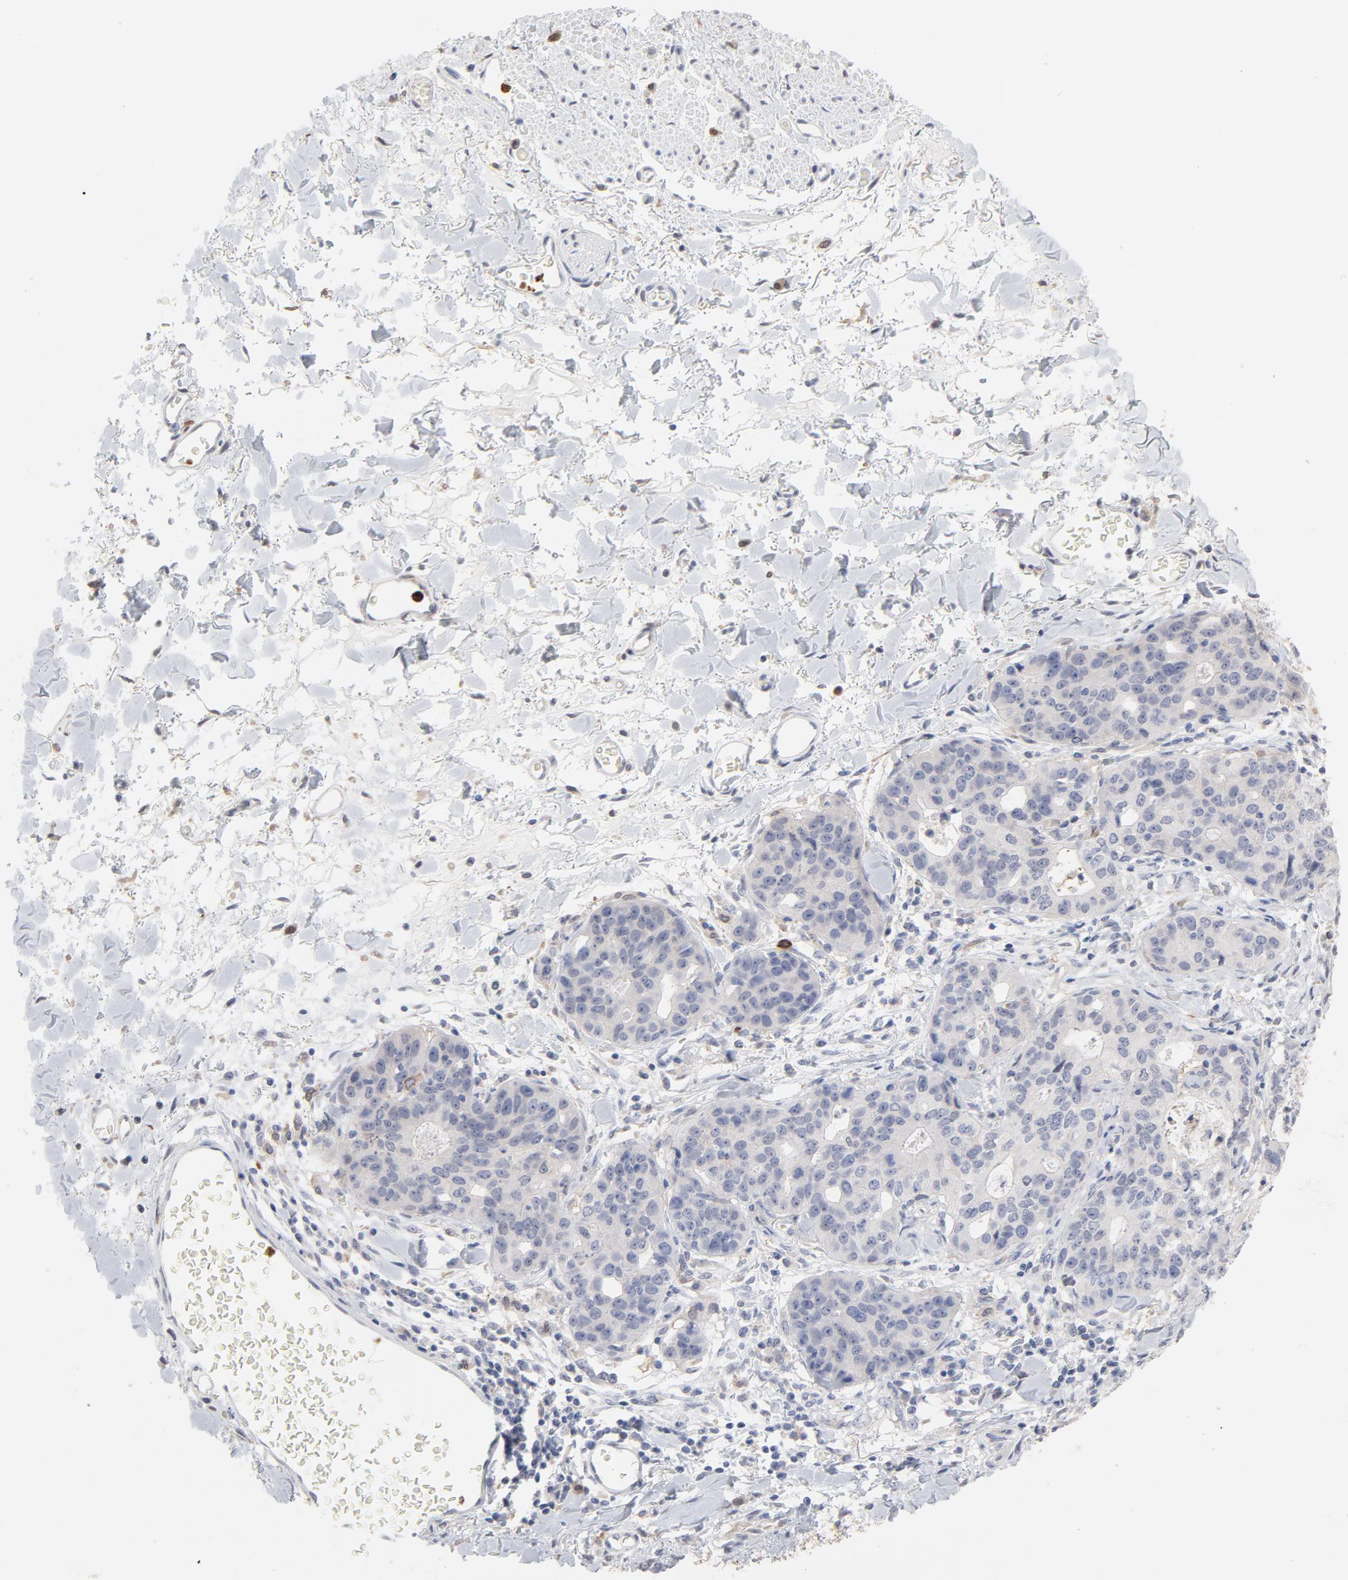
{"staining": {"intensity": "negative", "quantity": "none", "location": "none"}, "tissue": "stomach cancer", "cell_type": "Tumor cells", "image_type": "cancer", "snomed": [{"axis": "morphology", "description": "Adenocarcinoma, NOS"}, {"axis": "topography", "description": "Esophagus"}, {"axis": "topography", "description": "Stomach"}], "caption": "Stomach cancer was stained to show a protein in brown. There is no significant positivity in tumor cells. (DAB immunohistochemistry (IHC), high magnification).", "gene": "PNMA1", "patient": {"sex": "male", "age": 74}}